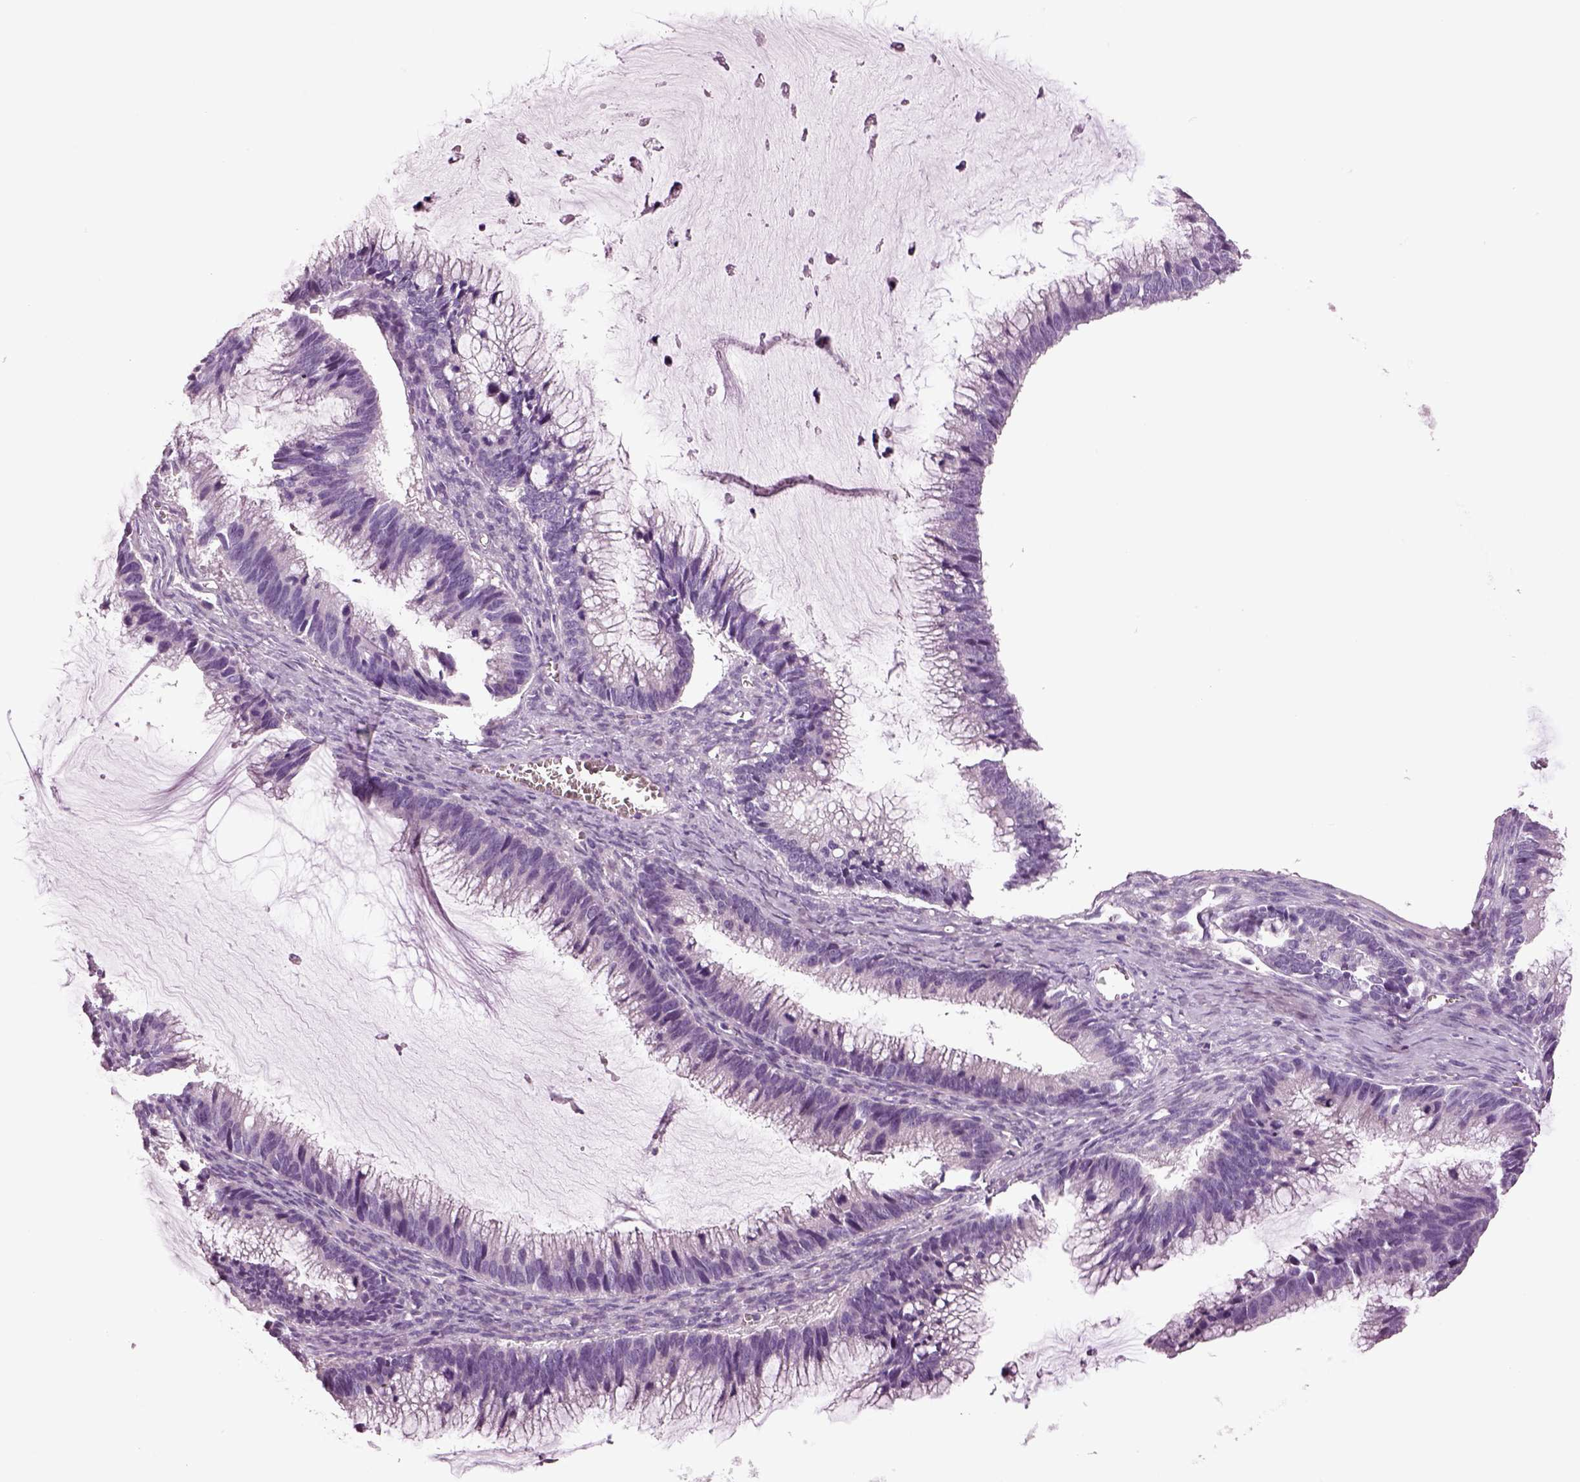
{"staining": {"intensity": "negative", "quantity": "none", "location": "none"}, "tissue": "ovarian cancer", "cell_type": "Tumor cells", "image_type": "cancer", "snomed": [{"axis": "morphology", "description": "Cystadenocarcinoma, mucinous, NOS"}, {"axis": "topography", "description": "Ovary"}], "caption": "Tumor cells show no significant positivity in ovarian cancer (mucinous cystadenocarcinoma). Nuclei are stained in blue.", "gene": "GUCA1A", "patient": {"sex": "female", "age": 38}}